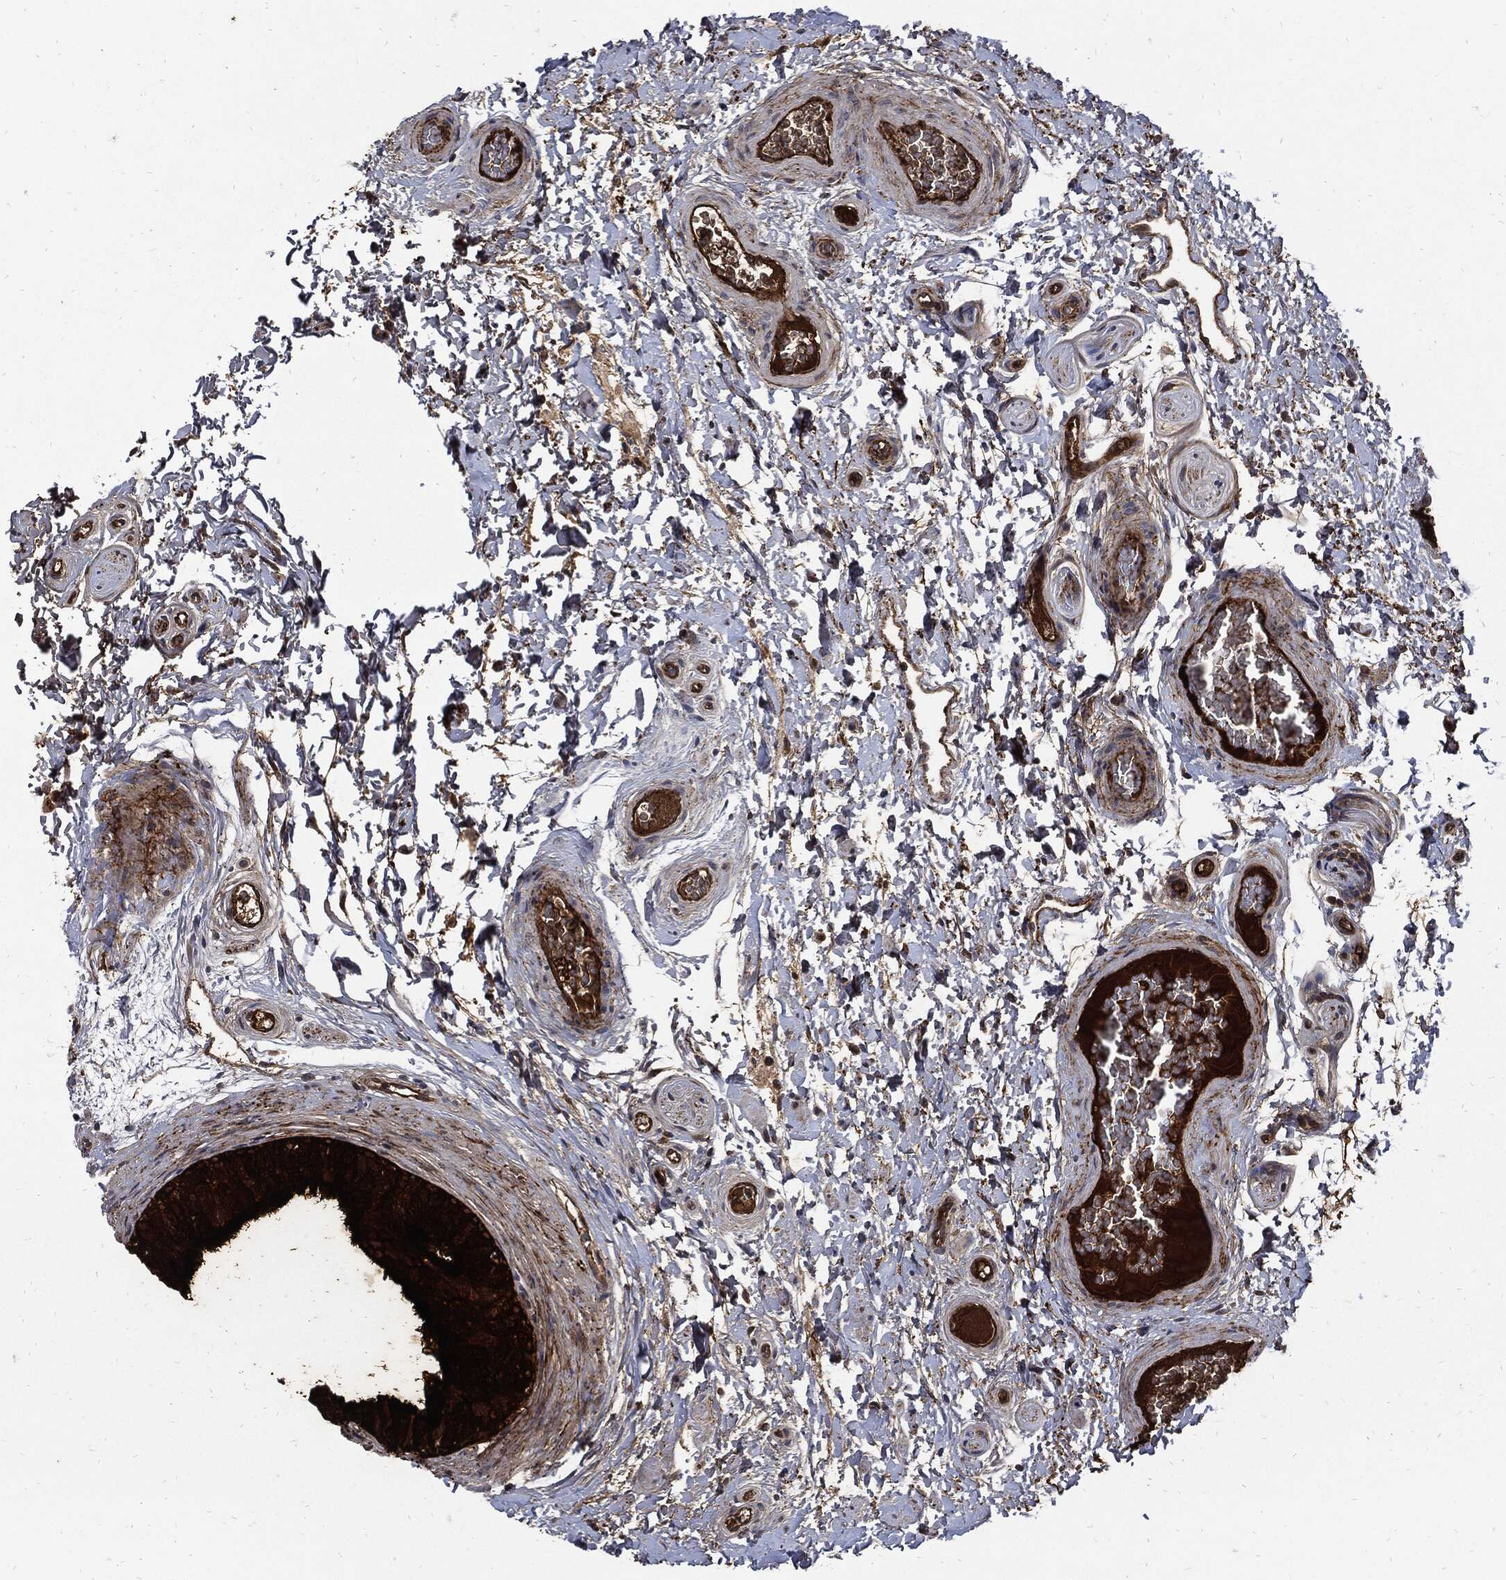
{"staining": {"intensity": "strong", "quantity": ">75%", "location": "cytoplasmic/membranous"}, "tissue": "epididymis", "cell_type": "Glandular cells", "image_type": "normal", "snomed": [{"axis": "morphology", "description": "Normal tissue, NOS"}, {"axis": "topography", "description": "Epididymis"}], "caption": "Immunohistochemistry staining of unremarkable epididymis, which reveals high levels of strong cytoplasmic/membranous staining in about >75% of glandular cells indicating strong cytoplasmic/membranous protein expression. The staining was performed using DAB (brown) for protein detection and nuclei were counterstained in hematoxylin (blue).", "gene": "CLU", "patient": {"sex": "male", "age": 34}}